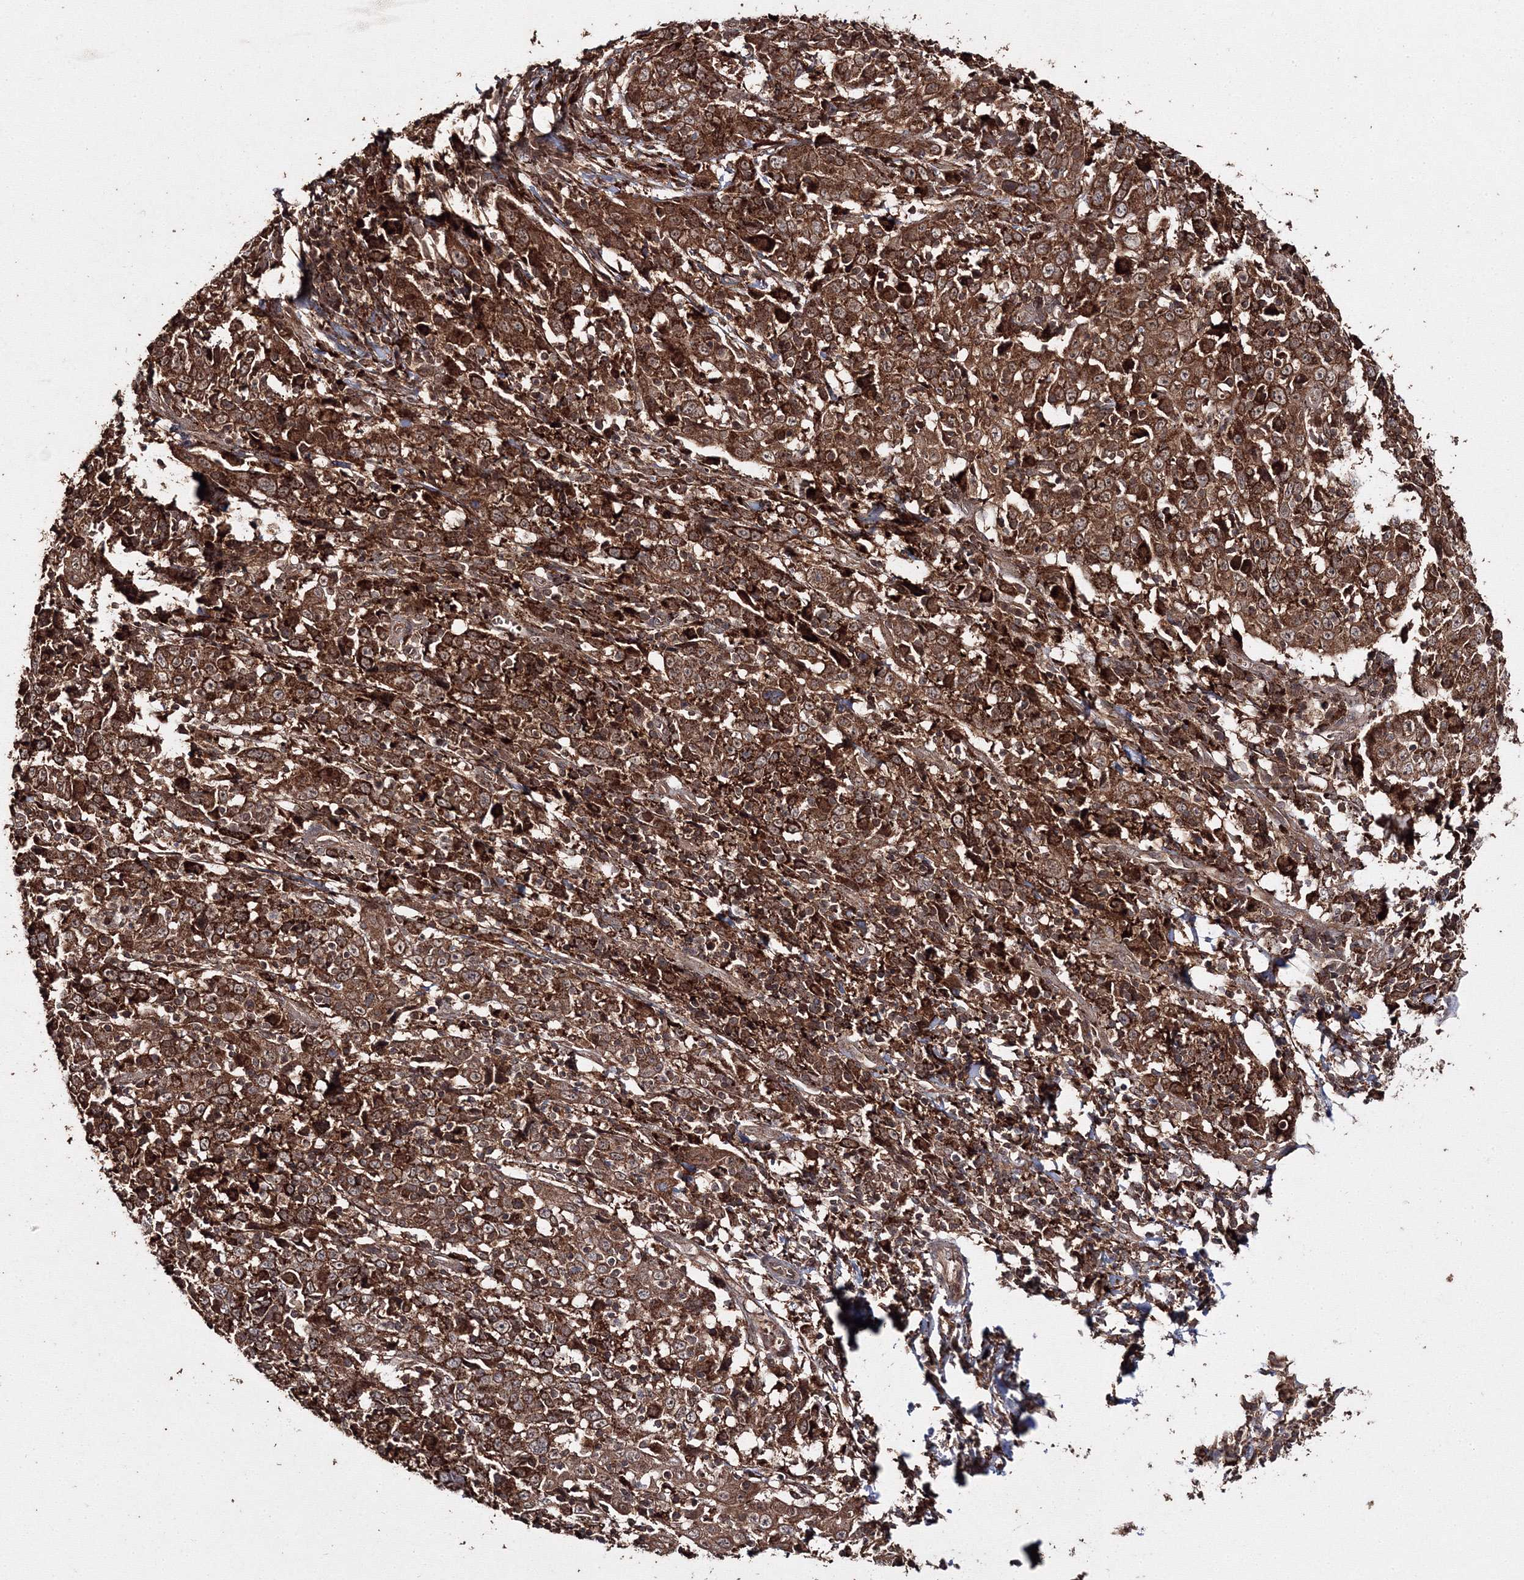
{"staining": {"intensity": "strong", "quantity": ">75%", "location": "cytoplasmic/membranous"}, "tissue": "cervical cancer", "cell_type": "Tumor cells", "image_type": "cancer", "snomed": [{"axis": "morphology", "description": "Squamous cell carcinoma, NOS"}, {"axis": "topography", "description": "Cervix"}], "caption": "Human cervical cancer (squamous cell carcinoma) stained with a brown dye demonstrates strong cytoplasmic/membranous positive staining in about >75% of tumor cells.", "gene": "DDO", "patient": {"sex": "female", "age": 46}}